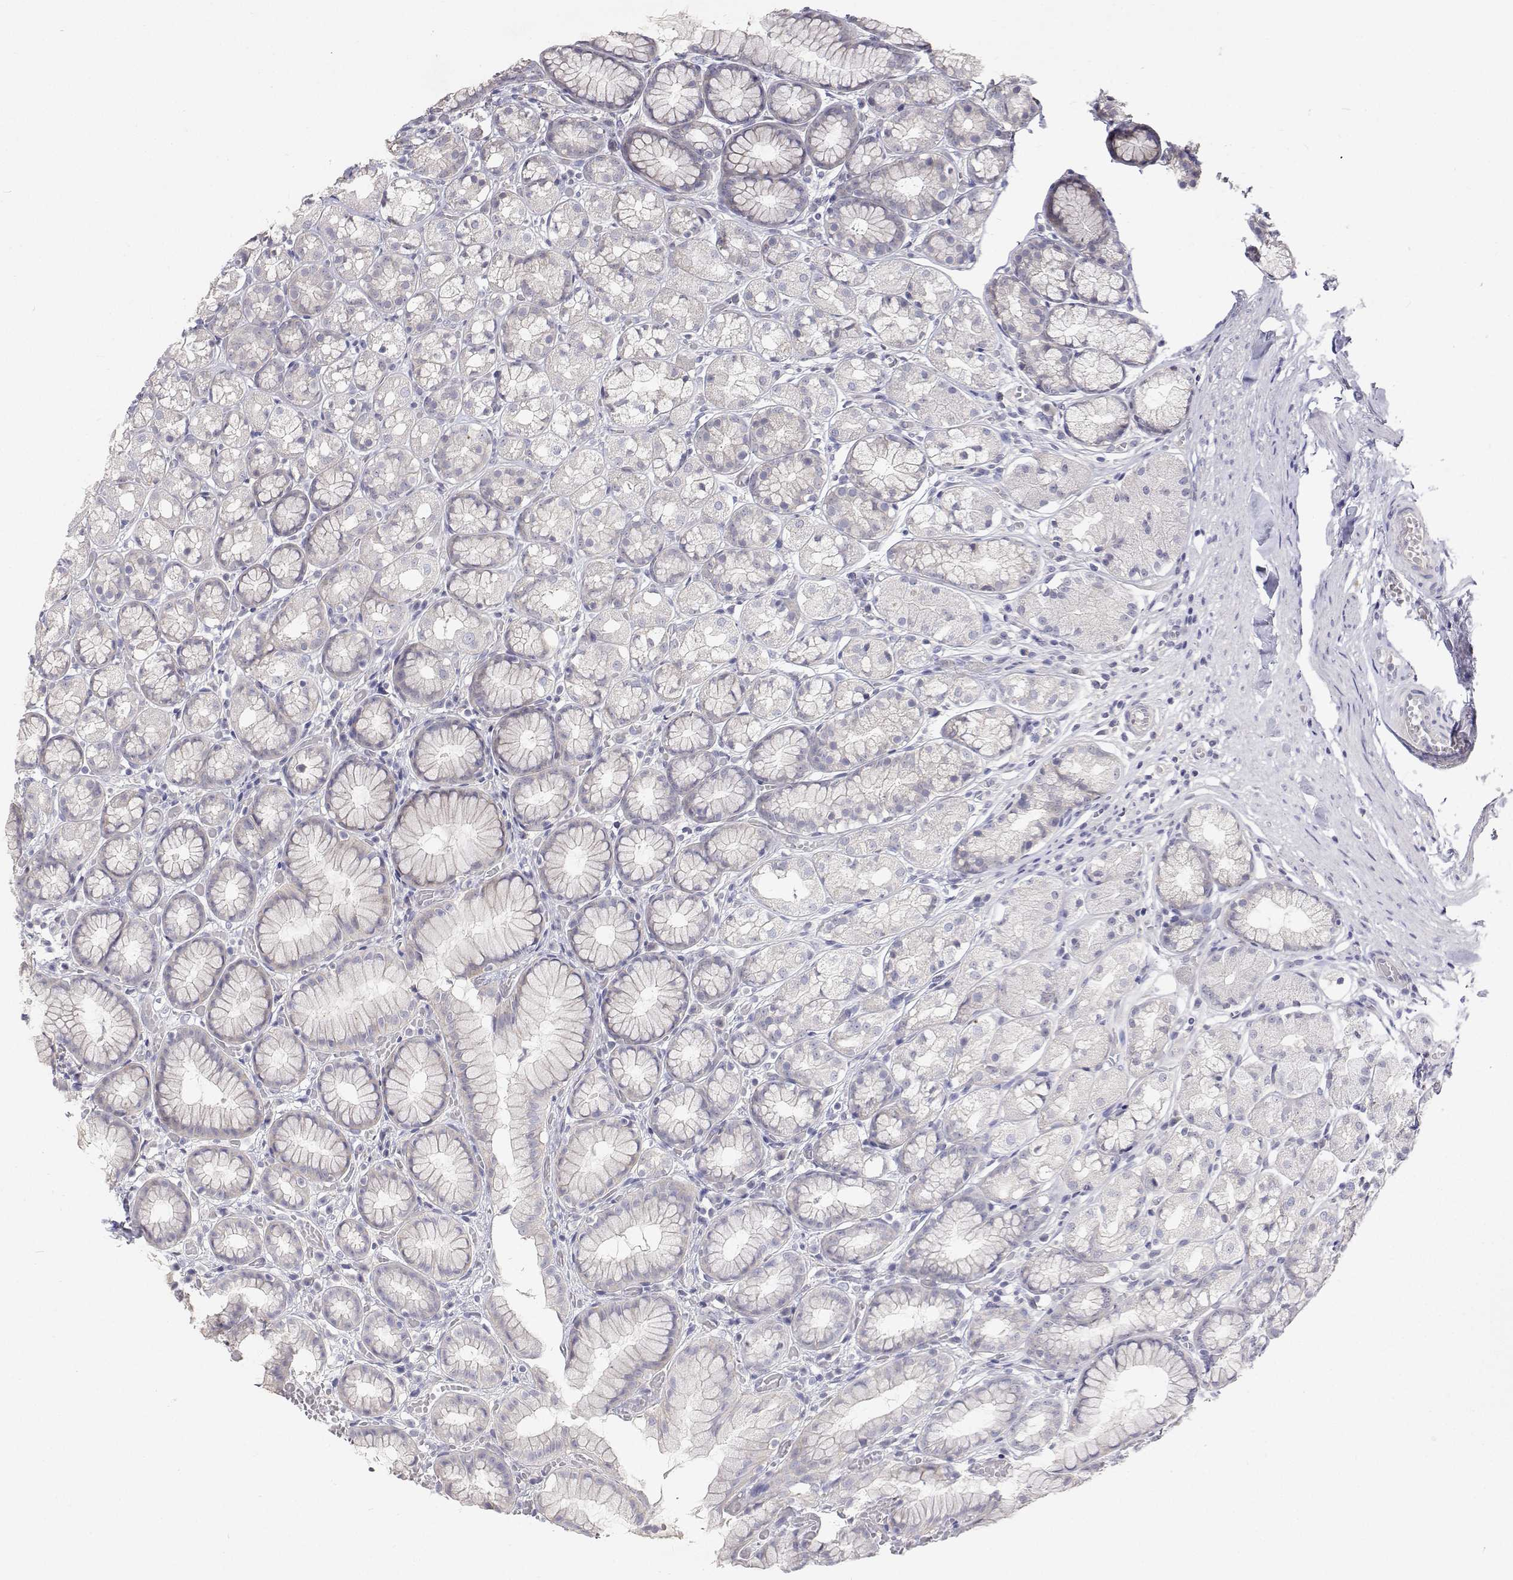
{"staining": {"intensity": "negative", "quantity": "none", "location": "none"}, "tissue": "stomach", "cell_type": "Glandular cells", "image_type": "normal", "snomed": [{"axis": "morphology", "description": "Normal tissue, NOS"}, {"axis": "topography", "description": "Smooth muscle"}, {"axis": "topography", "description": "Stomach"}], "caption": "A high-resolution photomicrograph shows immunohistochemistry staining of normal stomach, which reveals no significant positivity in glandular cells.", "gene": "MYPN", "patient": {"sex": "male", "age": 70}}